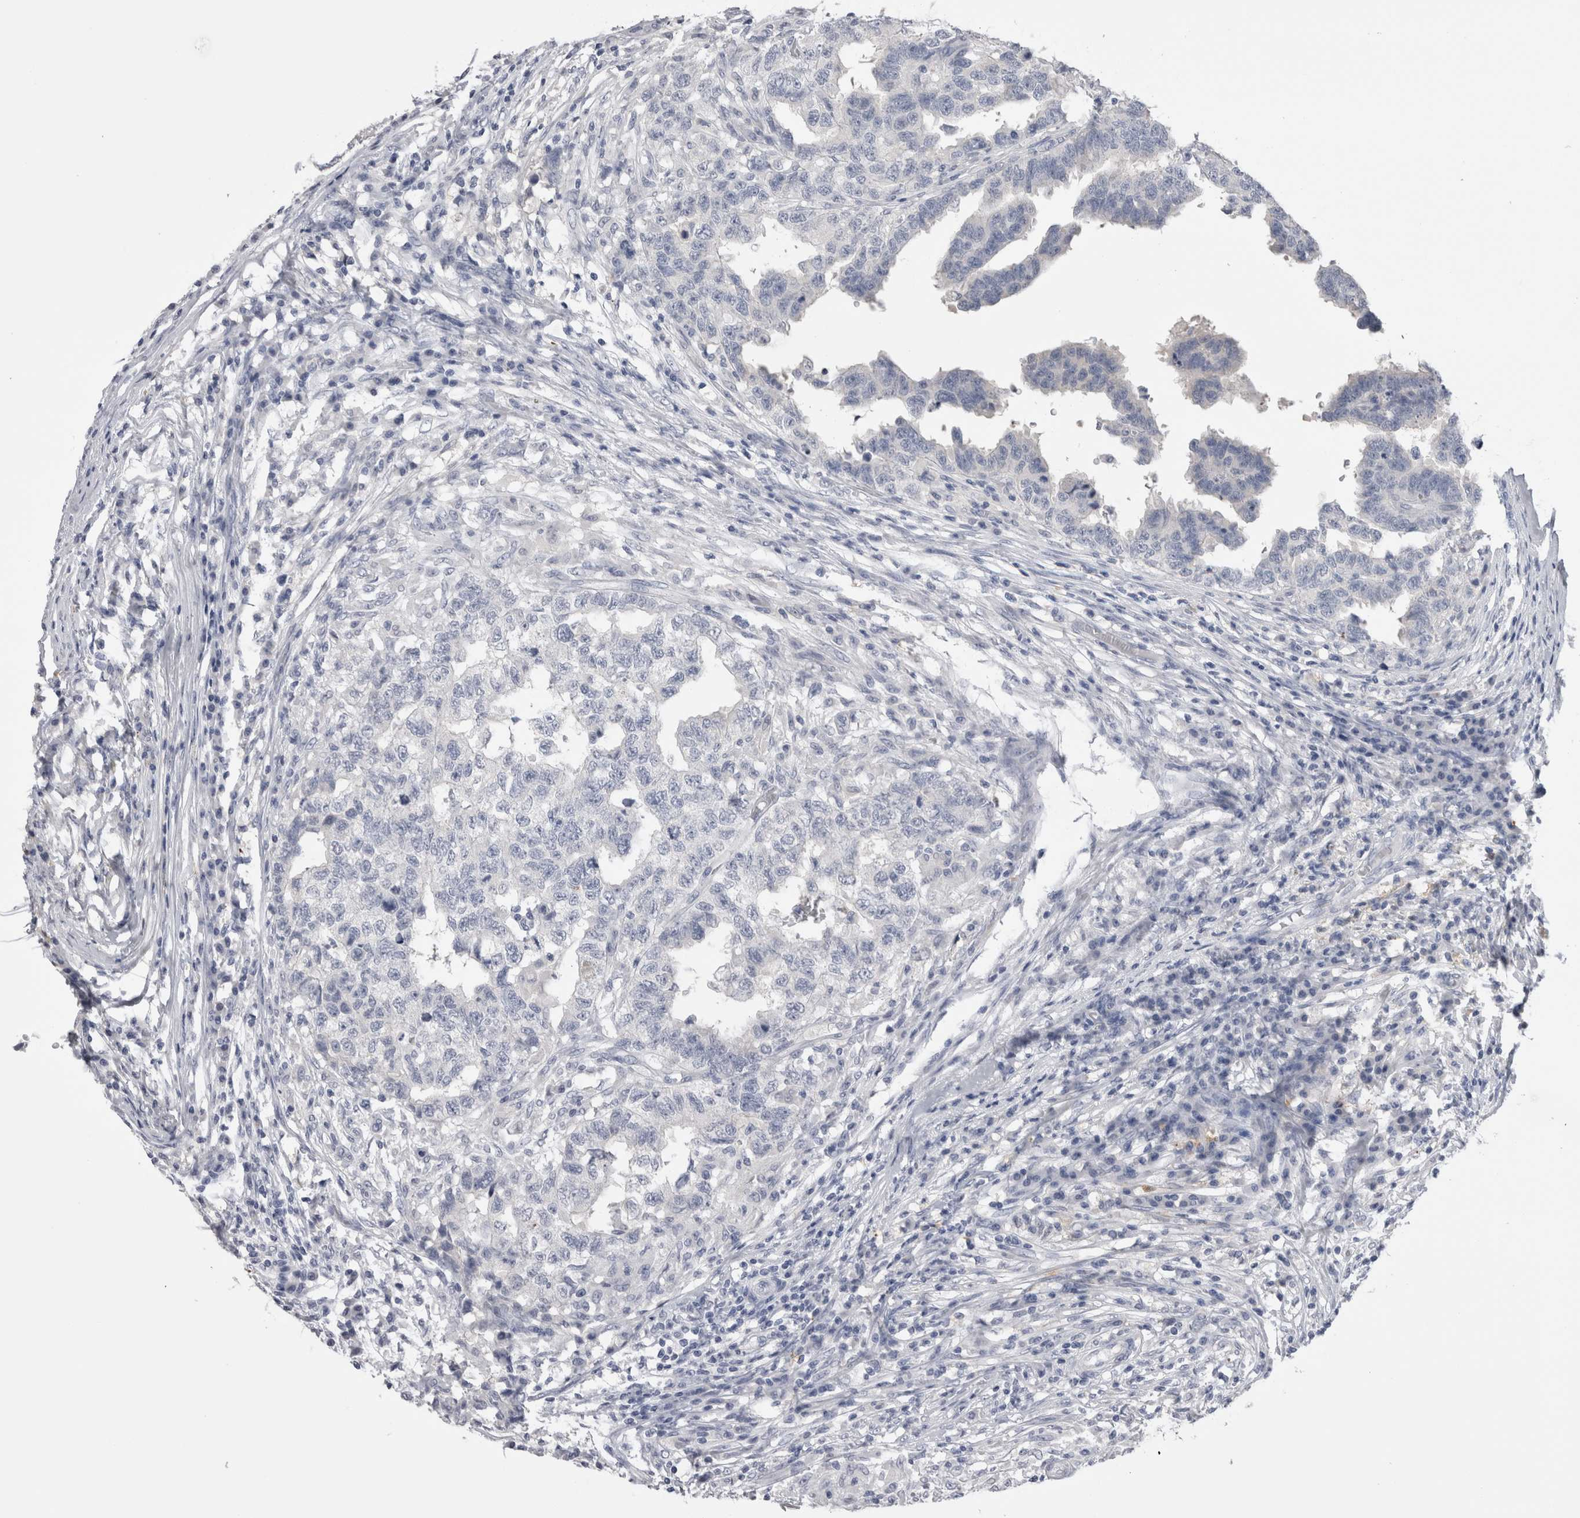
{"staining": {"intensity": "negative", "quantity": "none", "location": "none"}, "tissue": "testis cancer", "cell_type": "Tumor cells", "image_type": "cancer", "snomed": [{"axis": "morphology", "description": "Carcinoma, Embryonal, NOS"}, {"axis": "topography", "description": "Testis"}], "caption": "Tumor cells are negative for brown protein staining in embryonal carcinoma (testis). (DAB (3,3'-diaminobenzidine) IHC with hematoxylin counter stain).", "gene": "SUCNR1", "patient": {"sex": "male", "age": 21}}